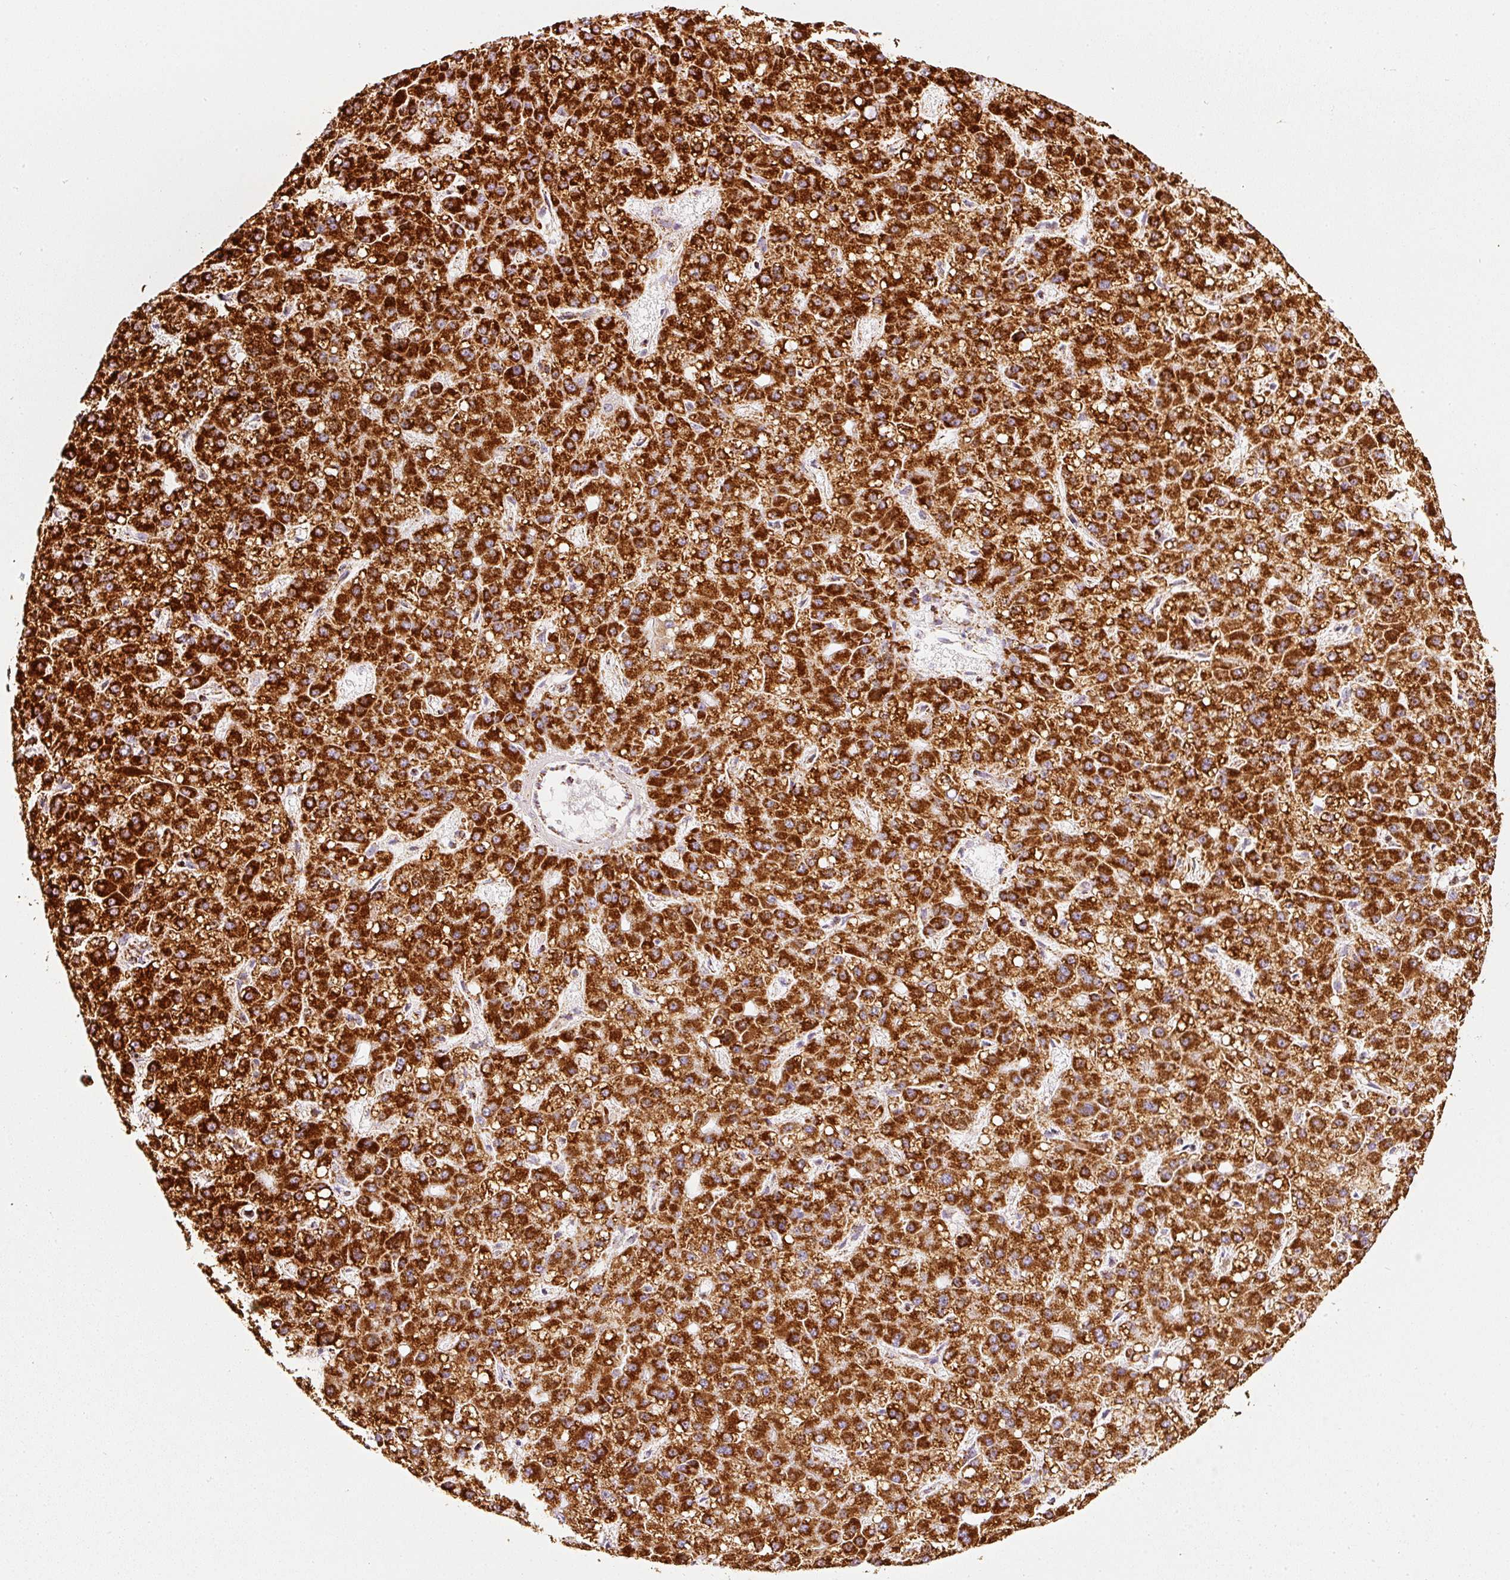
{"staining": {"intensity": "strong", "quantity": ">75%", "location": "cytoplasmic/membranous"}, "tissue": "liver cancer", "cell_type": "Tumor cells", "image_type": "cancer", "snomed": [{"axis": "morphology", "description": "Carcinoma, Hepatocellular, NOS"}, {"axis": "topography", "description": "Liver"}], "caption": "Immunohistochemistry image of liver hepatocellular carcinoma stained for a protein (brown), which reveals high levels of strong cytoplasmic/membranous positivity in approximately >75% of tumor cells.", "gene": "MT-CO2", "patient": {"sex": "male", "age": 67}}